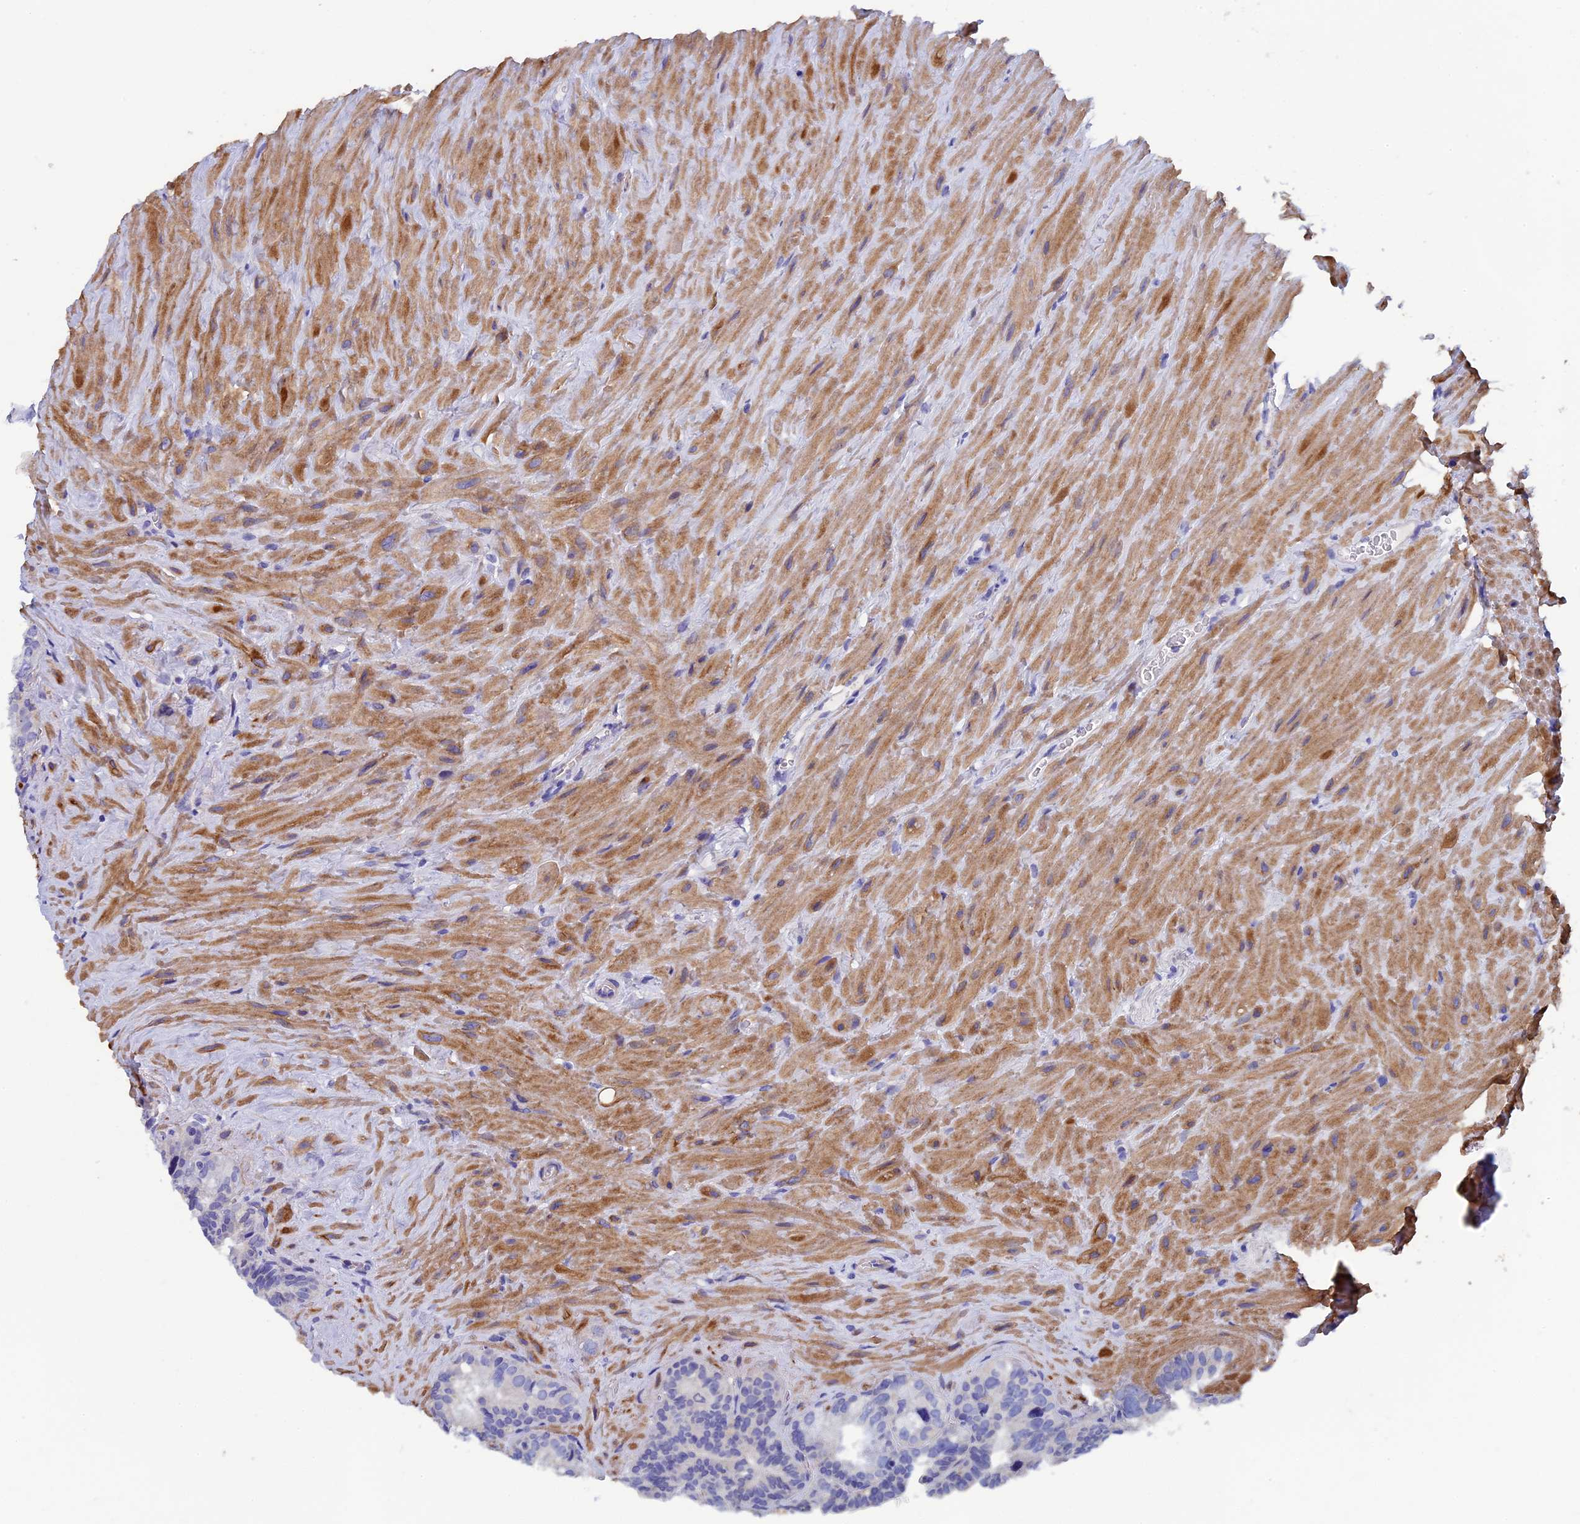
{"staining": {"intensity": "negative", "quantity": "none", "location": "none"}, "tissue": "seminal vesicle", "cell_type": "Glandular cells", "image_type": "normal", "snomed": [{"axis": "morphology", "description": "Normal tissue, NOS"}, {"axis": "topography", "description": "Seminal veicle"}], "caption": "A photomicrograph of seminal vesicle stained for a protein shows no brown staining in glandular cells.", "gene": "ADH7", "patient": {"sex": "male", "age": 68}}